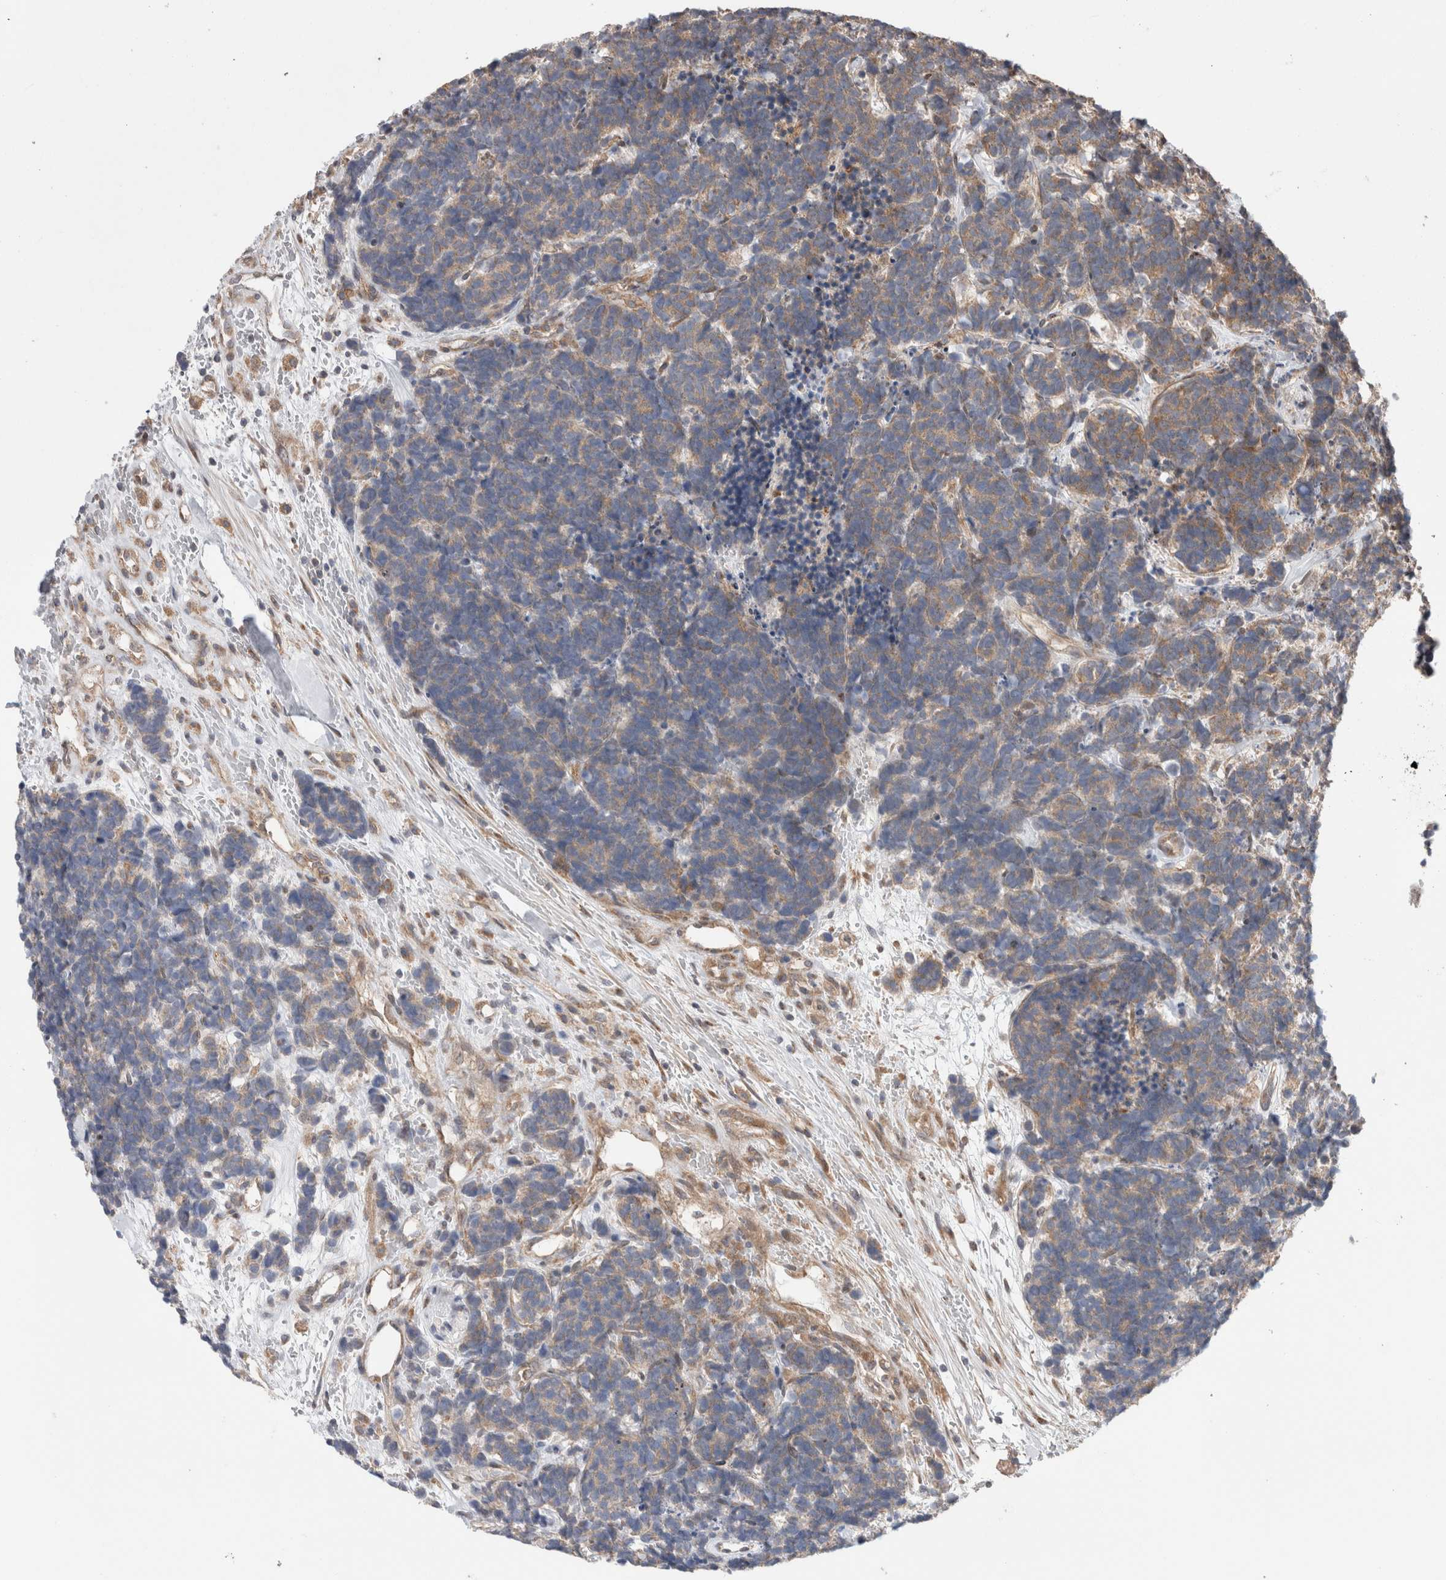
{"staining": {"intensity": "weak", "quantity": ">75%", "location": "cytoplasmic/membranous"}, "tissue": "carcinoid", "cell_type": "Tumor cells", "image_type": "cancer", "snomed": [{"axis": "morphology", "description": "Carcinoma, NOS"}, {"axis": "morphology", "description": "Carcinoid, malignant, NOS"}, {"axis": "topography", "description": "Urinary bladder"}], "caption": "Brown immunohistochemical staining in human carcinoma shows weak cytoplasmic/membranous staining in approximately >75% of tumor cells.", "gene": "TRIM5", "patient": {"sex": "male", "age": 57}}